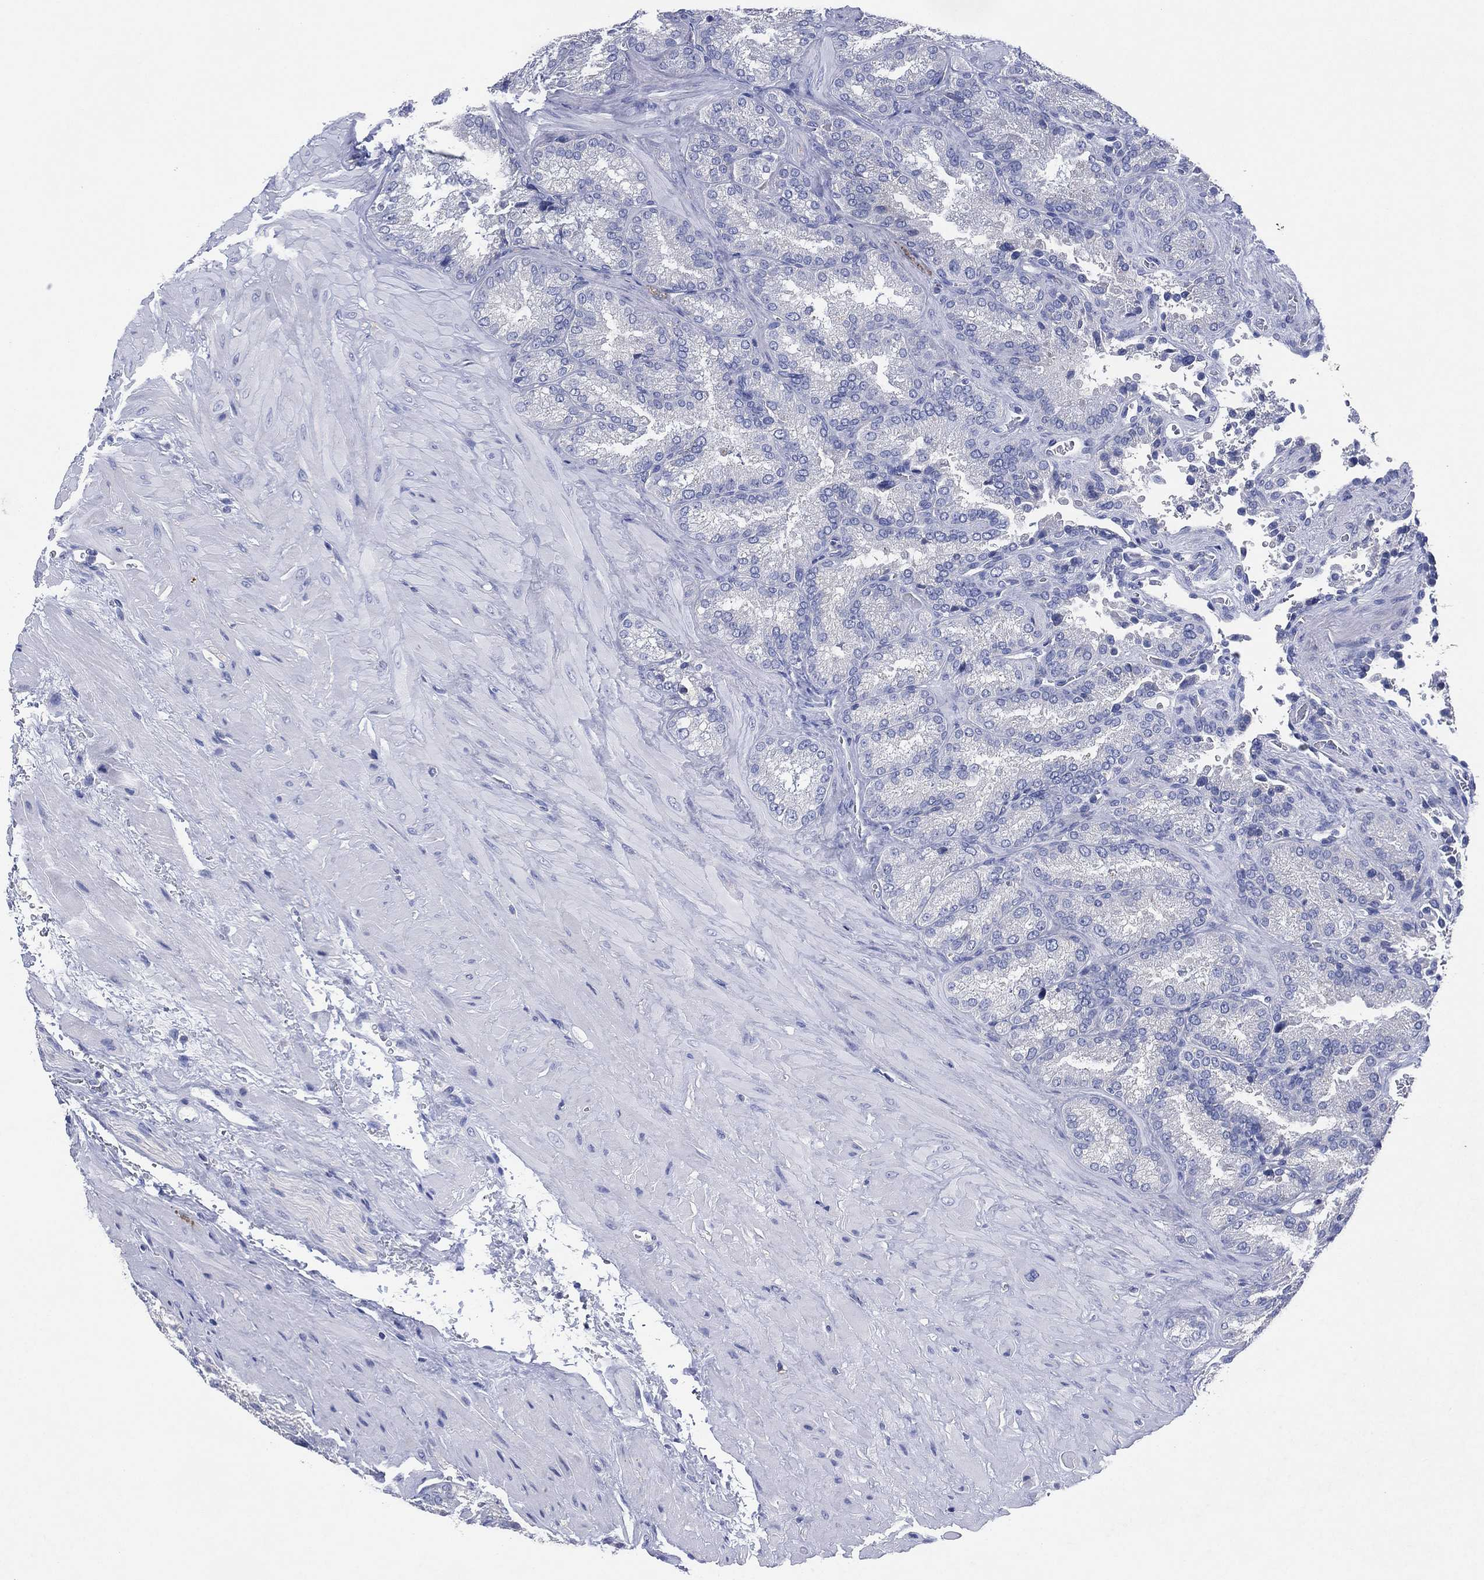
{"staining": {"intensity": "negative", "quantity": "none", "location": "none"}, "tissue": "seminal vesicle", "cell_type": "Glandular cells", "image_type": "normal", "snomed": [{"axis": "morphology", "description": "Normal tissue, NOS"}, {"axis": "topography", "description": "Seminal veicle"}], "caption": "Seminal vesicle was stained to show a protein in brown. There is no significant expression in glandular cells. Brightfield microscopy of immunohistochemistry stained with DAB (3,3'-diaminobenzidine) (brown) and hematoxylin (blue), captured at high magnification.", "gene": "CHRNA3", "patient": {"sex": "male", "age": 37}}